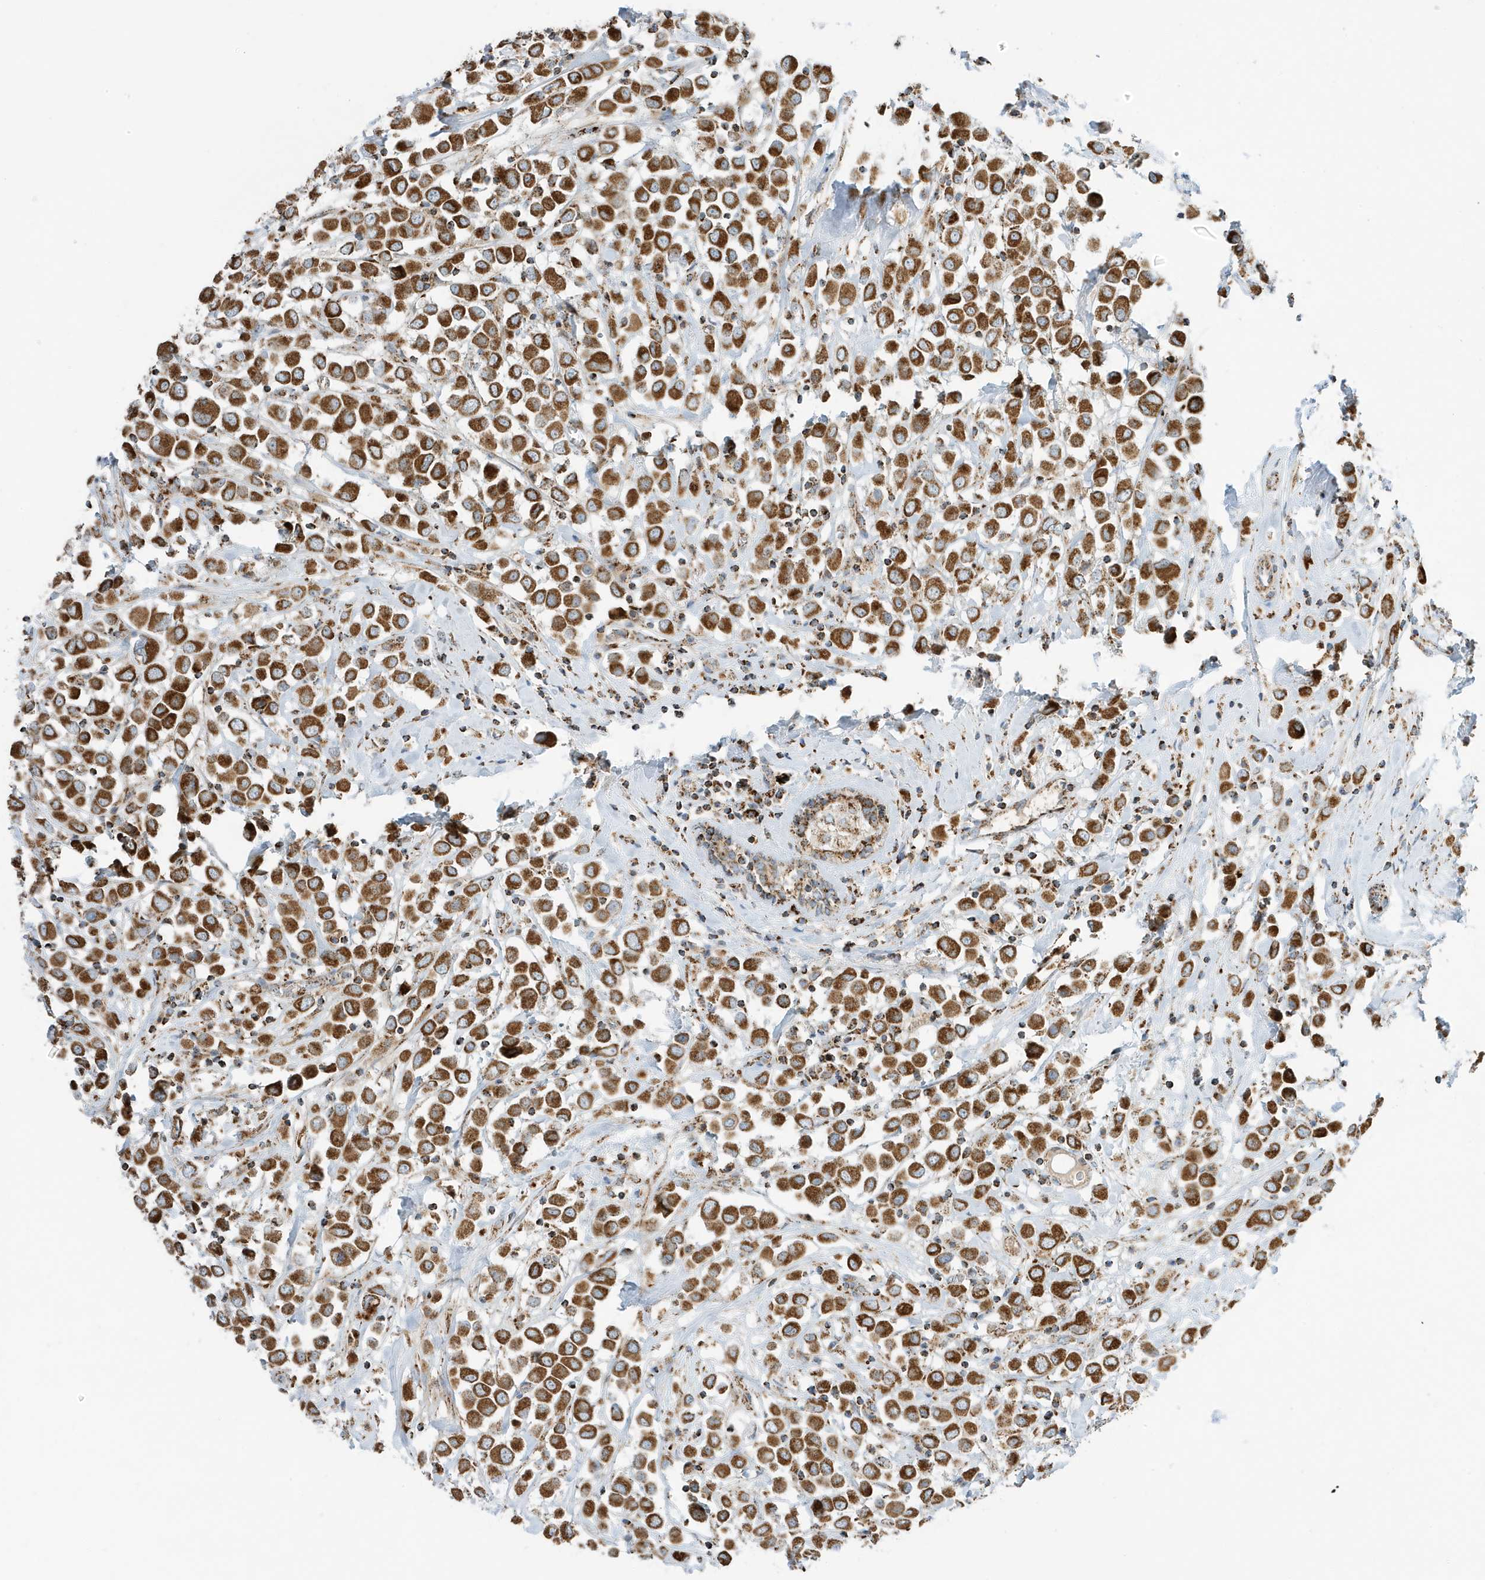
{"staining": {"intensity": "moderate", "quantity": ">75%", "location": "cytoplasmic/membranous"}, "tissue": "breast cancer", "cell_type": "Tumor cells", "image_type": "cancer", "snomed": [{"axis": "morphology", "description": "Duct carcinoma"}, {"axis": "topography", "description": "Breast"}], "caption": "Protein analysis of infiltrating ductal carcinoma (breast) tissue demonstrates moderate cytoplasmic/membranous expression in approximately >75% of tumor cells.", "gene": "ATP5ME", "patient": {"sex": "female", "age": 61}}